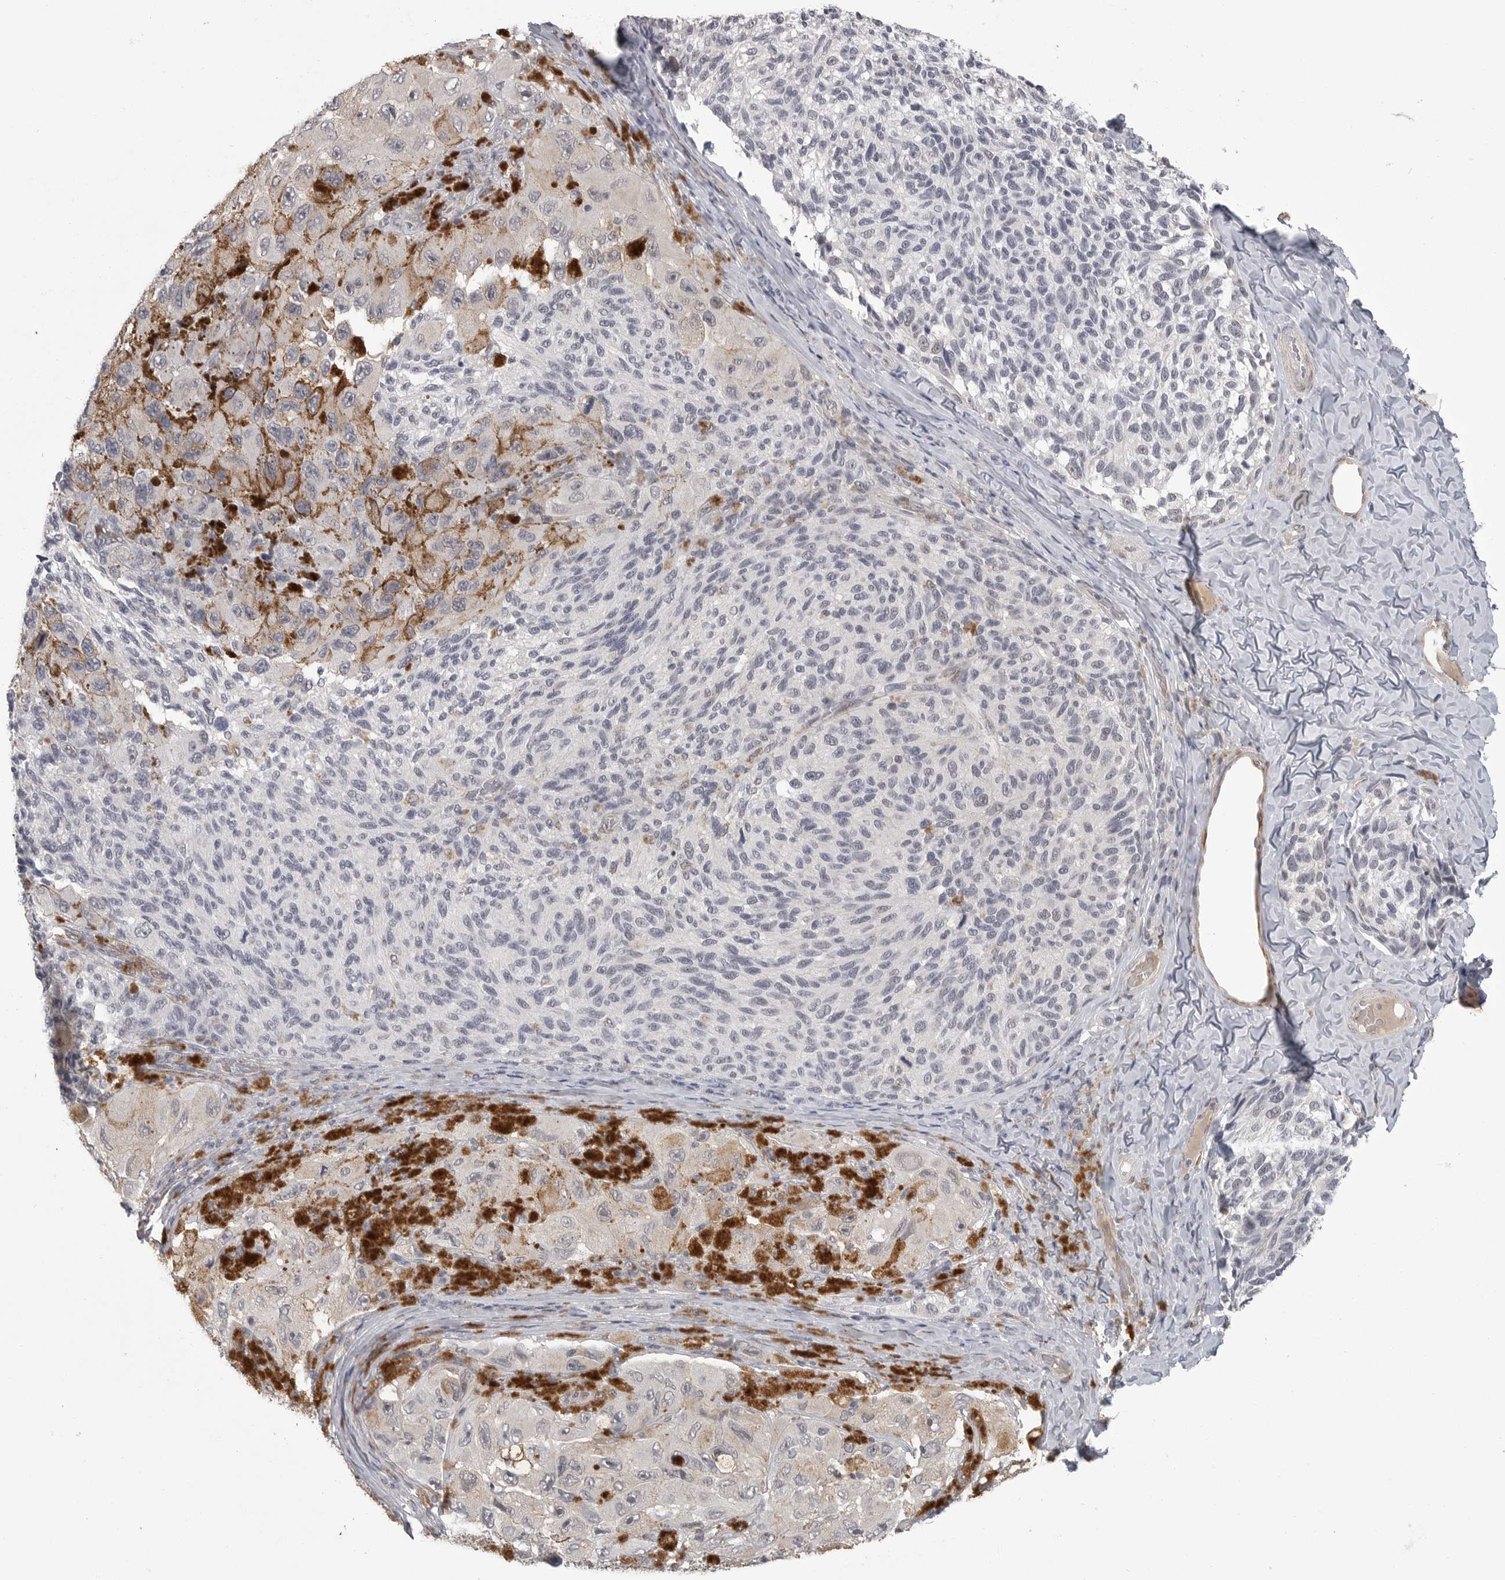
{"staining": {"intensity": "negative", "quantity": "none", "location": "none"}, "tissue": "melanoma", "cell_type": "Tumor cells", "image_type": "cancer", "snomed": [{"axis": "morphology", "description": "Malignant melanoma, NOS"}, {"axis": "topography", "description": "Skin"}], "caption": "Human malignant melanoma stained for a protein using IHC exhibits no expression in tumor cells.", "gene": "PLEKHF1", "patient": {"sex": "female", "age": 73}}